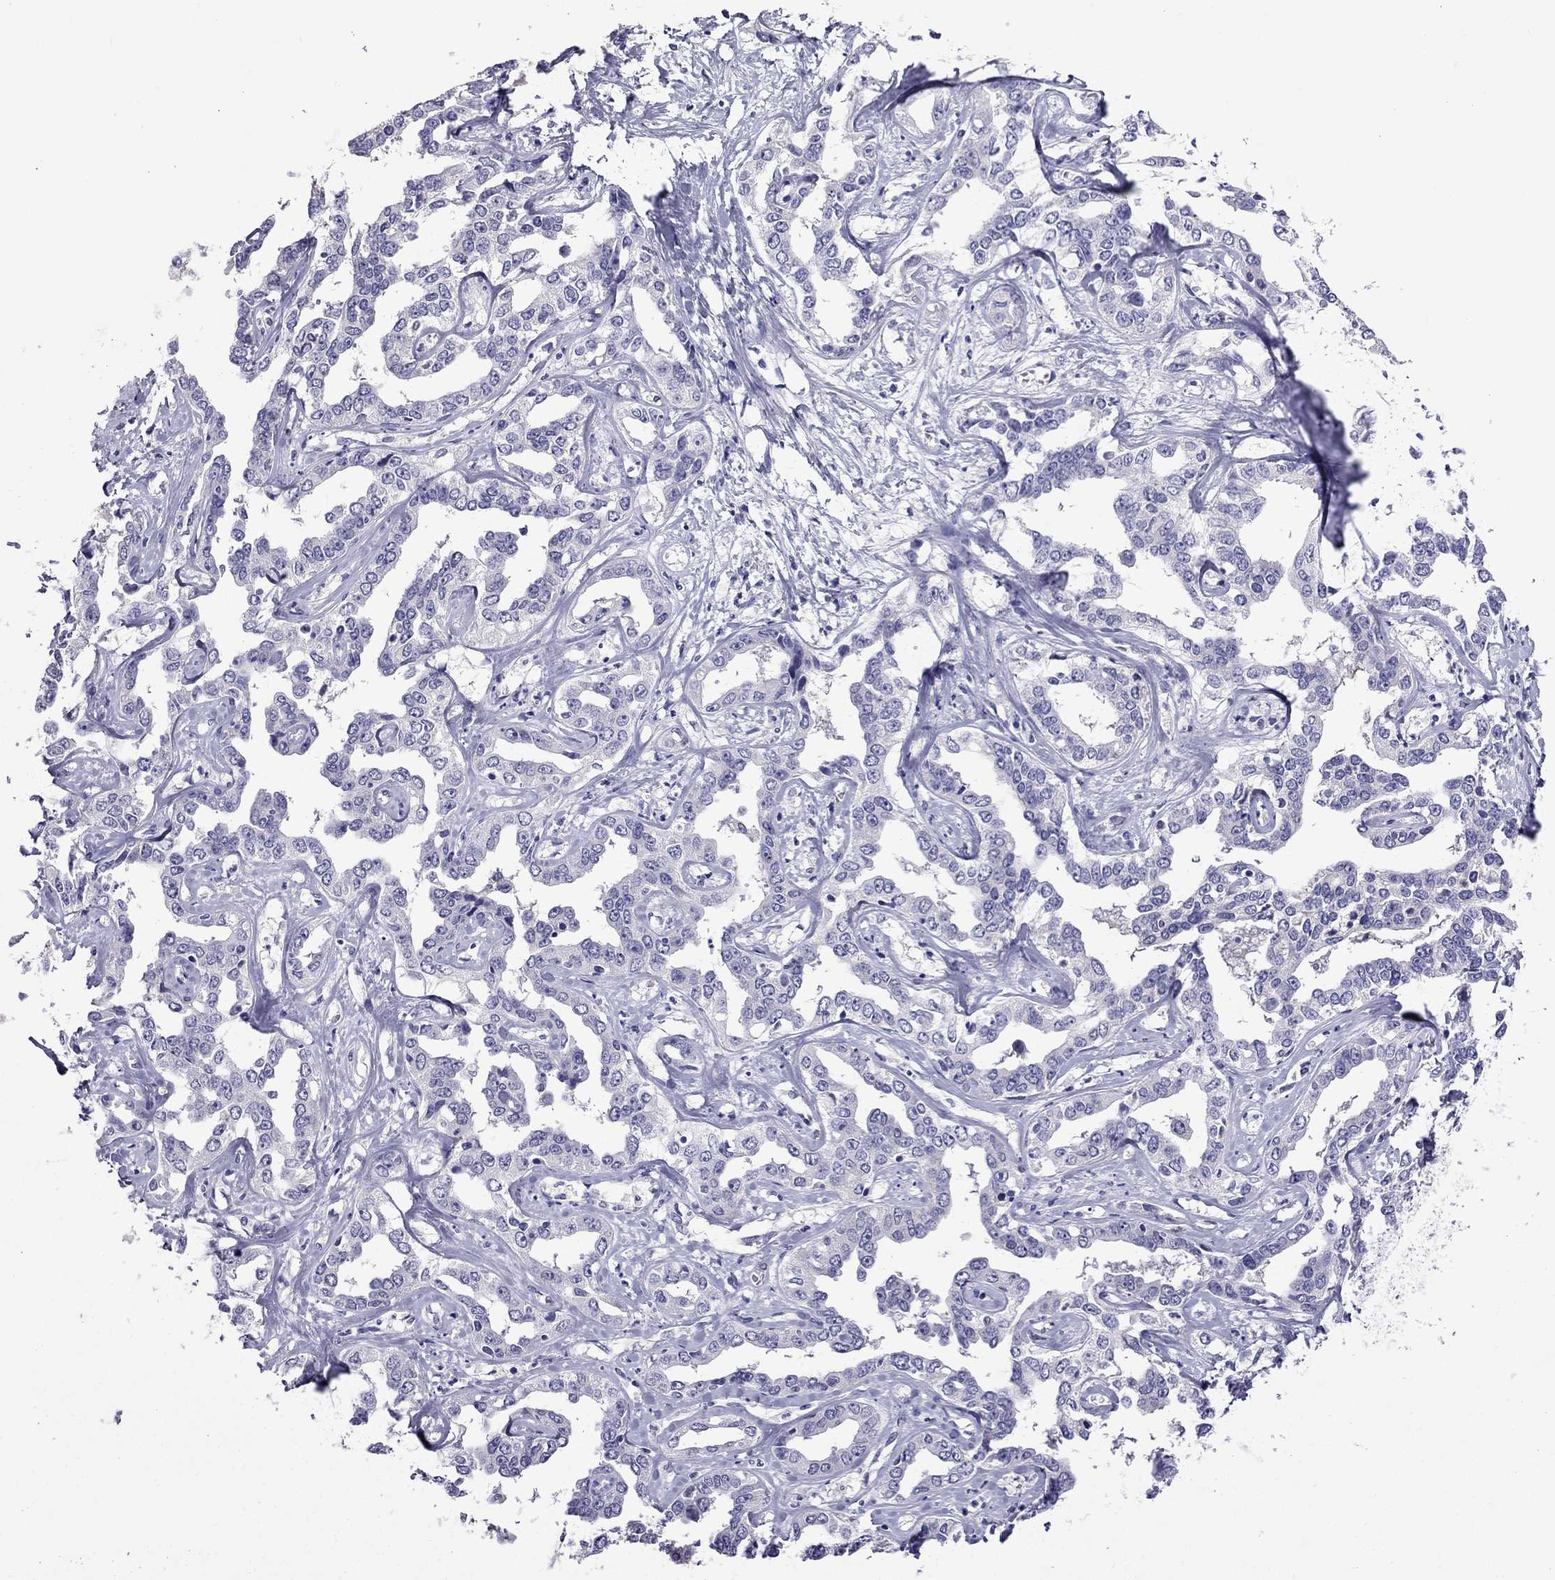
{"staining": {"intensity": "negative", "quantity": "none", "location": "none"}, "tissue": "liver cancer", "cell_type": "Tumor cells", "image_type": "cancer", "snomed": [{"axis": "morphology", "description": "Cholangiocarcinoma"}, {"axis": "topography", "description": "Liver"}], "caption": "The image shows no significant positivity in tumor cells of liver cancer.", "gene": "SCNN1D", "patient": {"sex": "male", "age": 59}}